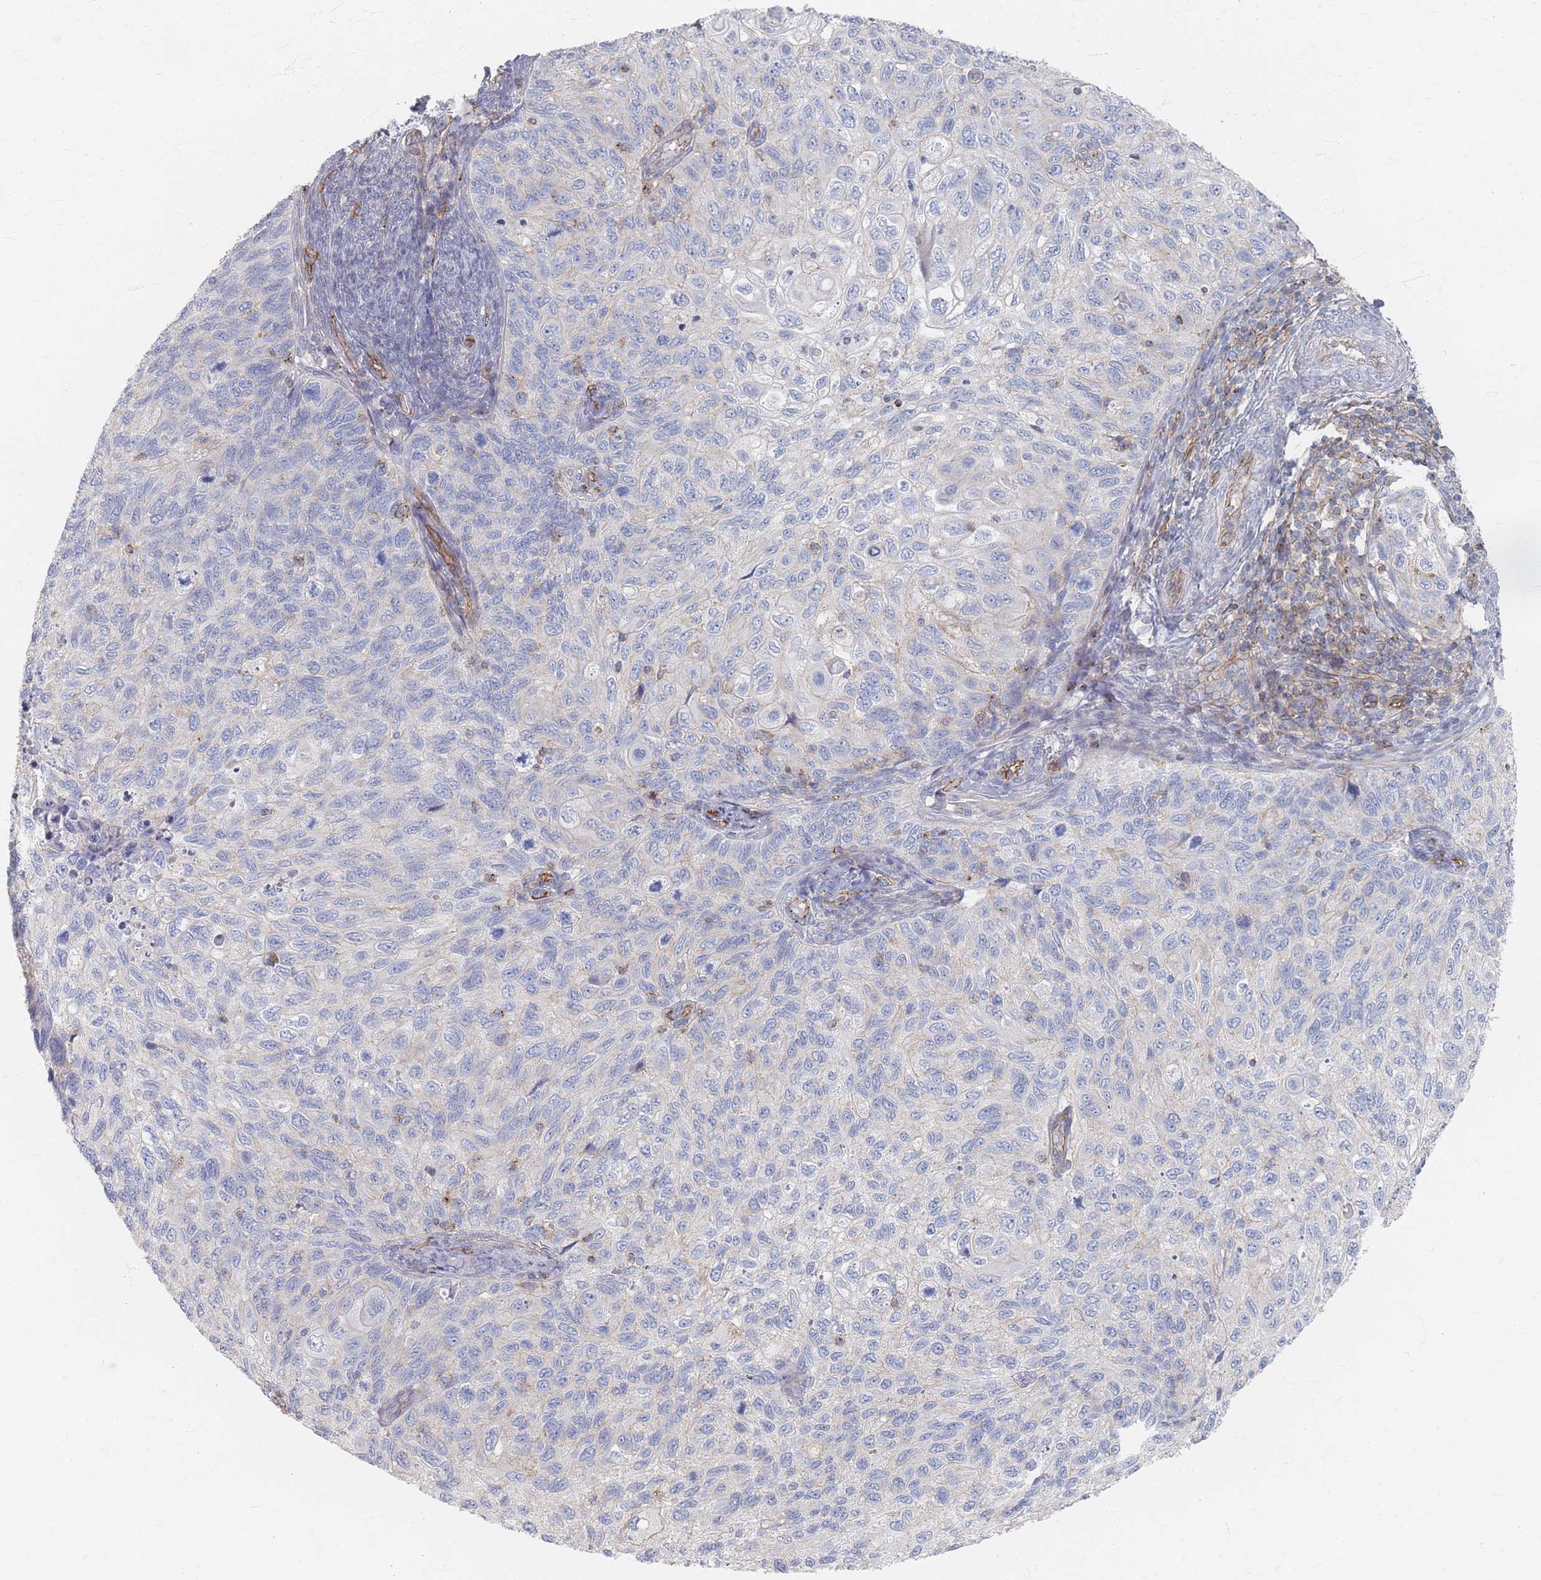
{"staining": {"intensity": "negative", "quantity": "none", "location": "none"}, "tissue": "cervical cancer", "cell_type": "Tumor cells", "image_type": "cancer", "snomed": [{"axis": "morphology", "description": "Squamous cell carcinoma, NOS"}, {"axis": "topography", "description": "Cervix"}], "caption": "The photomicrograph displays no significant staining in tumor cells of cervical cancer.", "gene": "GNB1", "patient": {"sex": "female", "age": 70}}